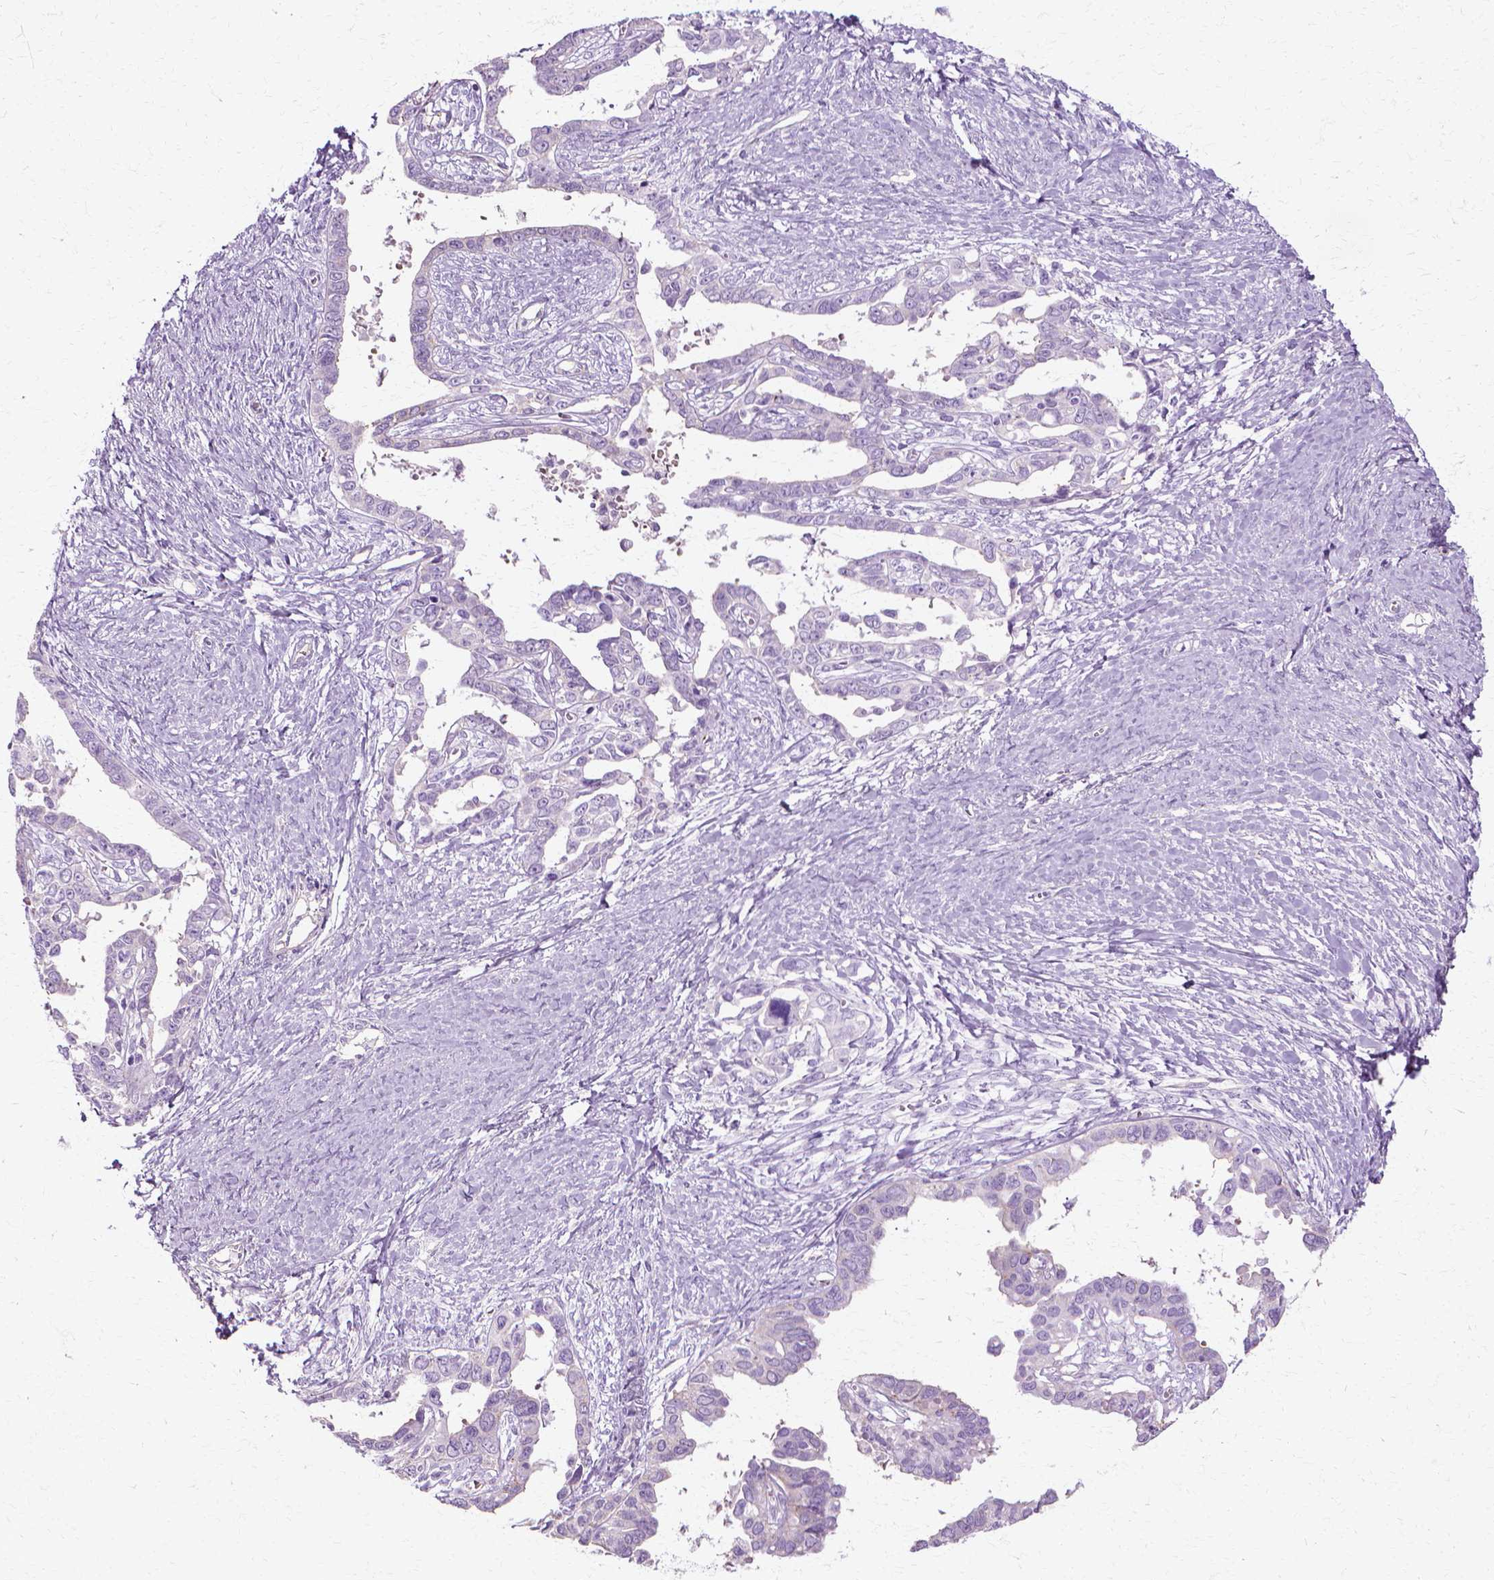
{"staining": {"intensity": "negative", "quantity": "none", "location": "none"}, "tissue": "ovarian cancer", "cell_type": "Tumor cells", "image_type": "cancer", "snomed": [{"axis": "morphology", "description": "Cystadenocarcinoma, serous, NOS"}, {"axis": "topography", "description": "Ovary"}], "caption": "A micrograph of human ovarian serous cystadenocarcinoma is negative for staining in tumor cells.", "gene": "CFAP157", "patient": {"sex": "female", "age": 69}}